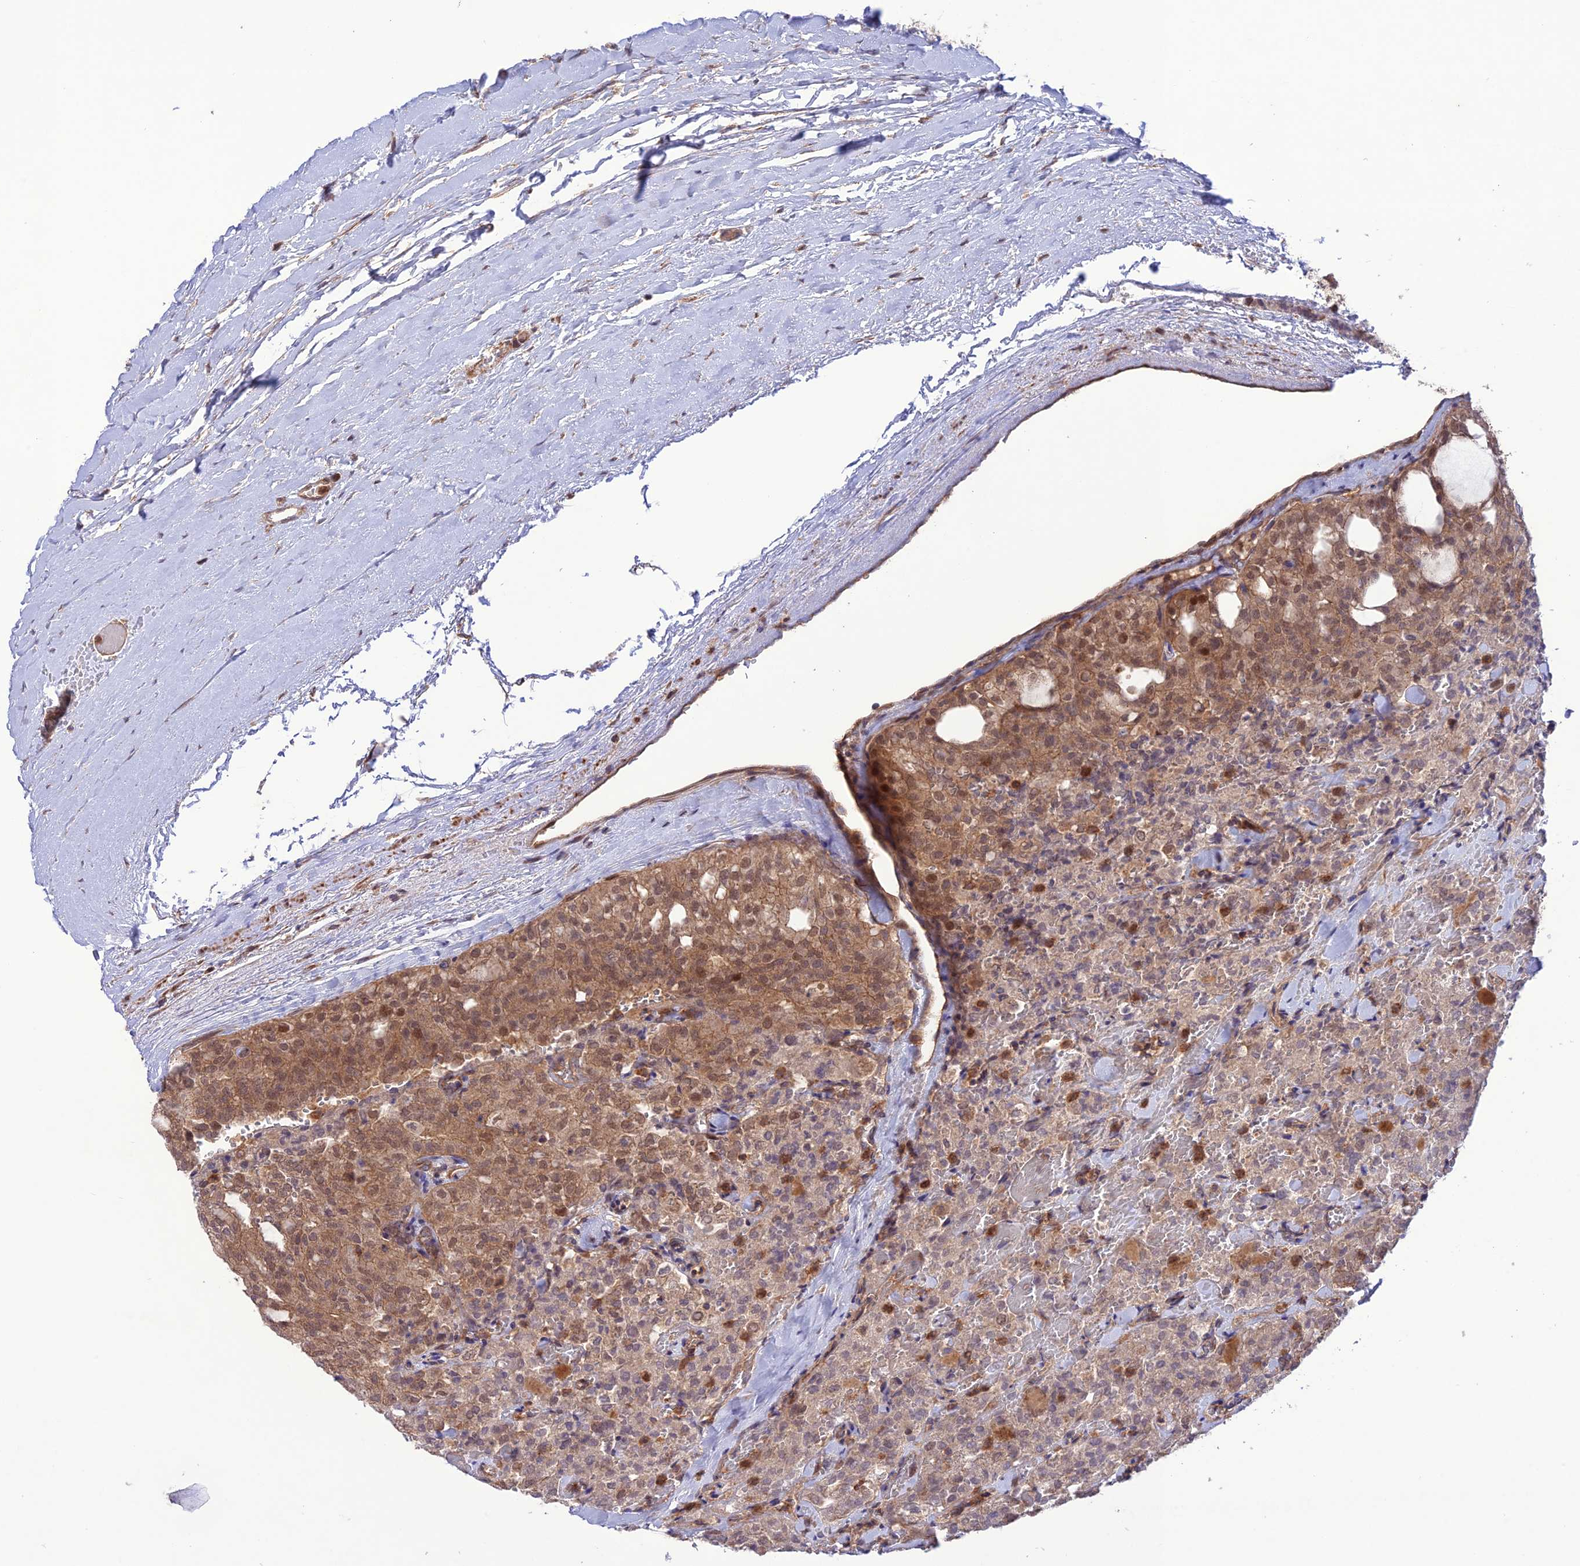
{"staining": {"intensity": "moderate", "quantity": "25%-75%", "location": "cytoplasmic/membranous,nuclear"}, "tissue": "thyroid cancer", "cell_type": "Tumor cells", "image_type": "cancer", "snomed": [{"axis": "morphology", "description": "Follicular adenoma carcinoma, NOS"}, {"axis": "topography", "description": "Thyroid gland"}], "caption": "The immunohistochemical stain highlights moderate cytoplasmic/membranous and nuclear positivity in tumor cells of thyroid follicular adenoma carcinoma tissue. (brown staining indicates protein expression, while blue staining denotes nuclei).", "gene": "FCHSD1", "patient": {"sex": "male", "age": 75}}